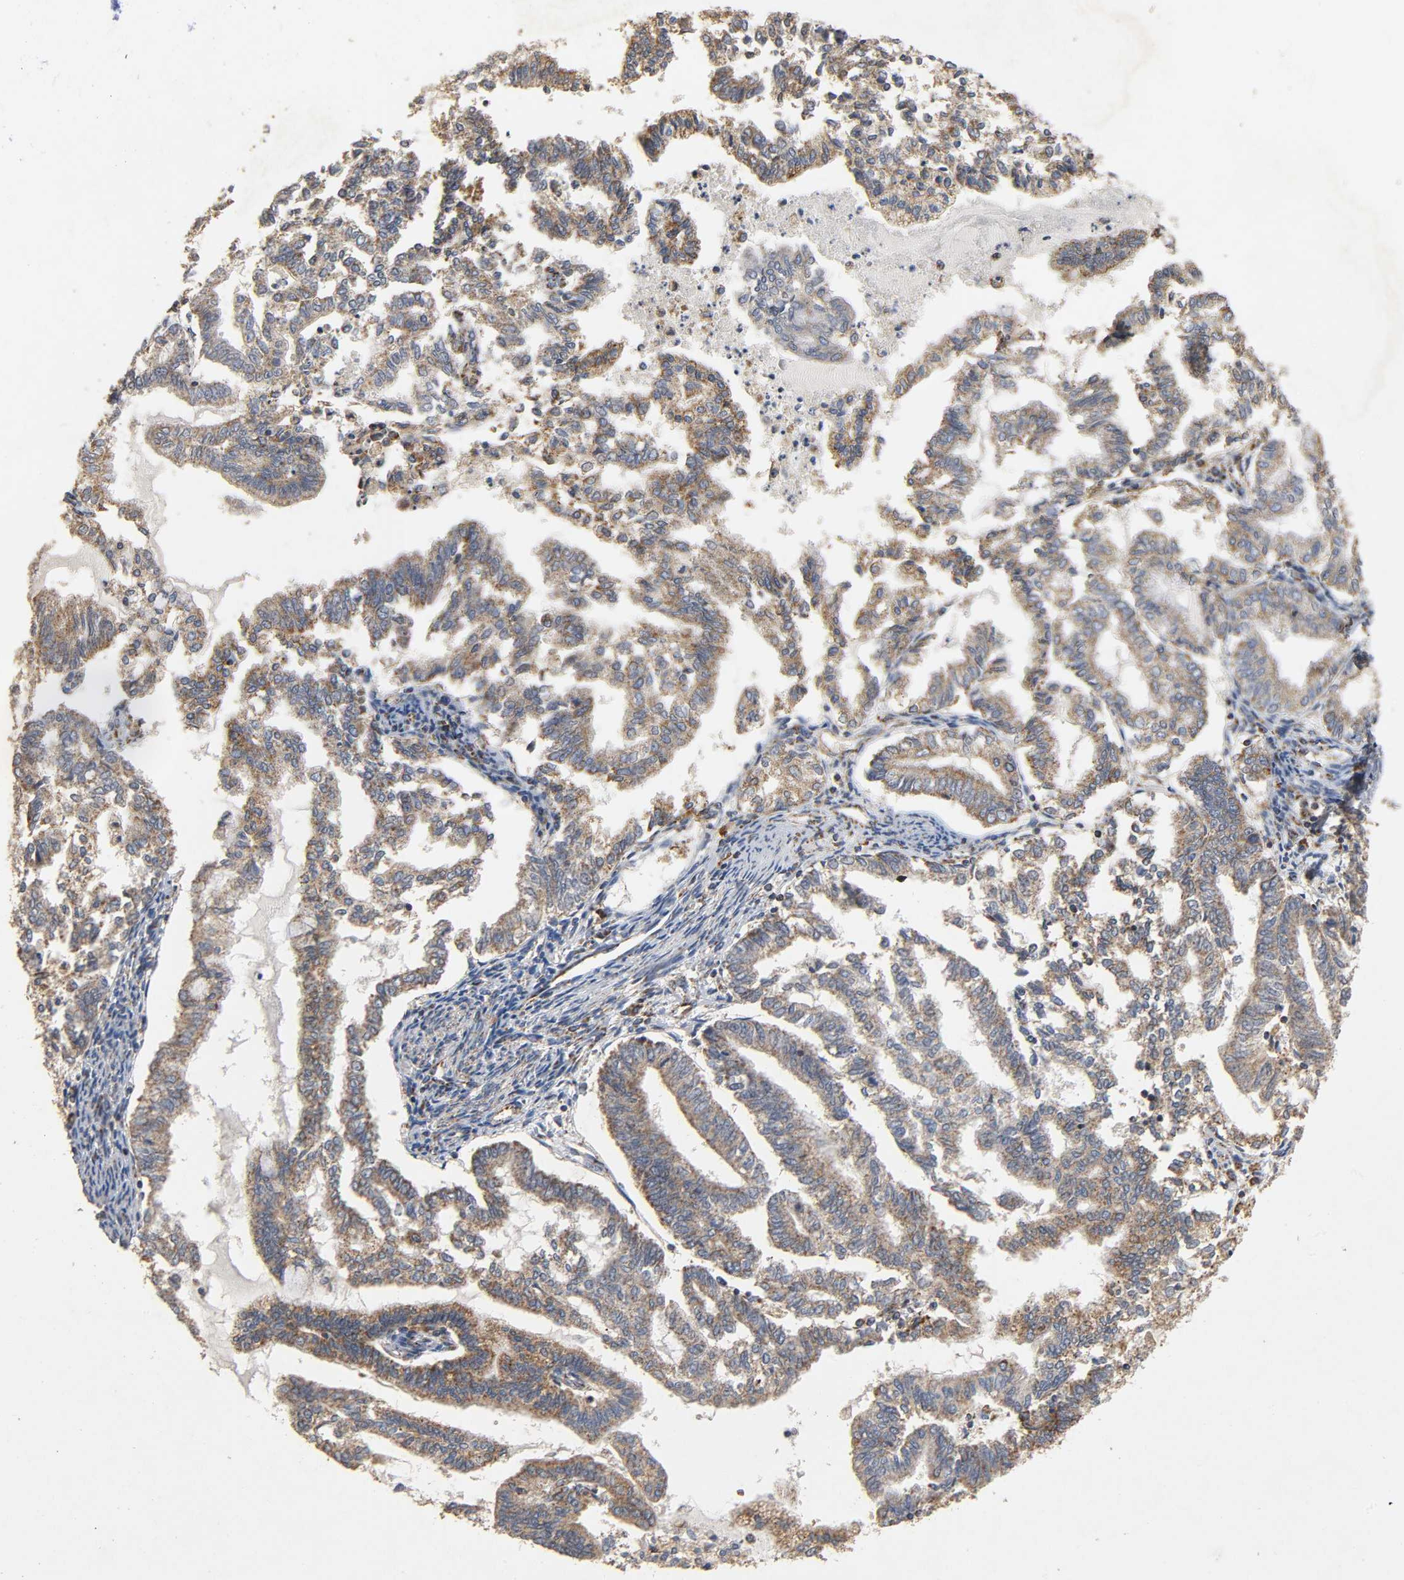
{"staining": {"intensity": "weak", "quantity": ">75%", "location": "cytoplasmic/membranous"}, "tissue": "endometrial cancer", "cell_type": "Tumor cells", "image_type": "cancer", "snomed": [{"axis": "morphology", "description": "Adenocarcinoma, NOS"}, {"axis": "topography", "description": "Endometrium"}], "caption": "A brown stain highlights weak cytoplasmic/membranous positivity of a protein in human endometrial cancer tumor cells. (DAB = brown stain, brightfield microscopy at high magnification).", "gene": "NDUFS3", "patient": {"sex": "female", "age": 79}}